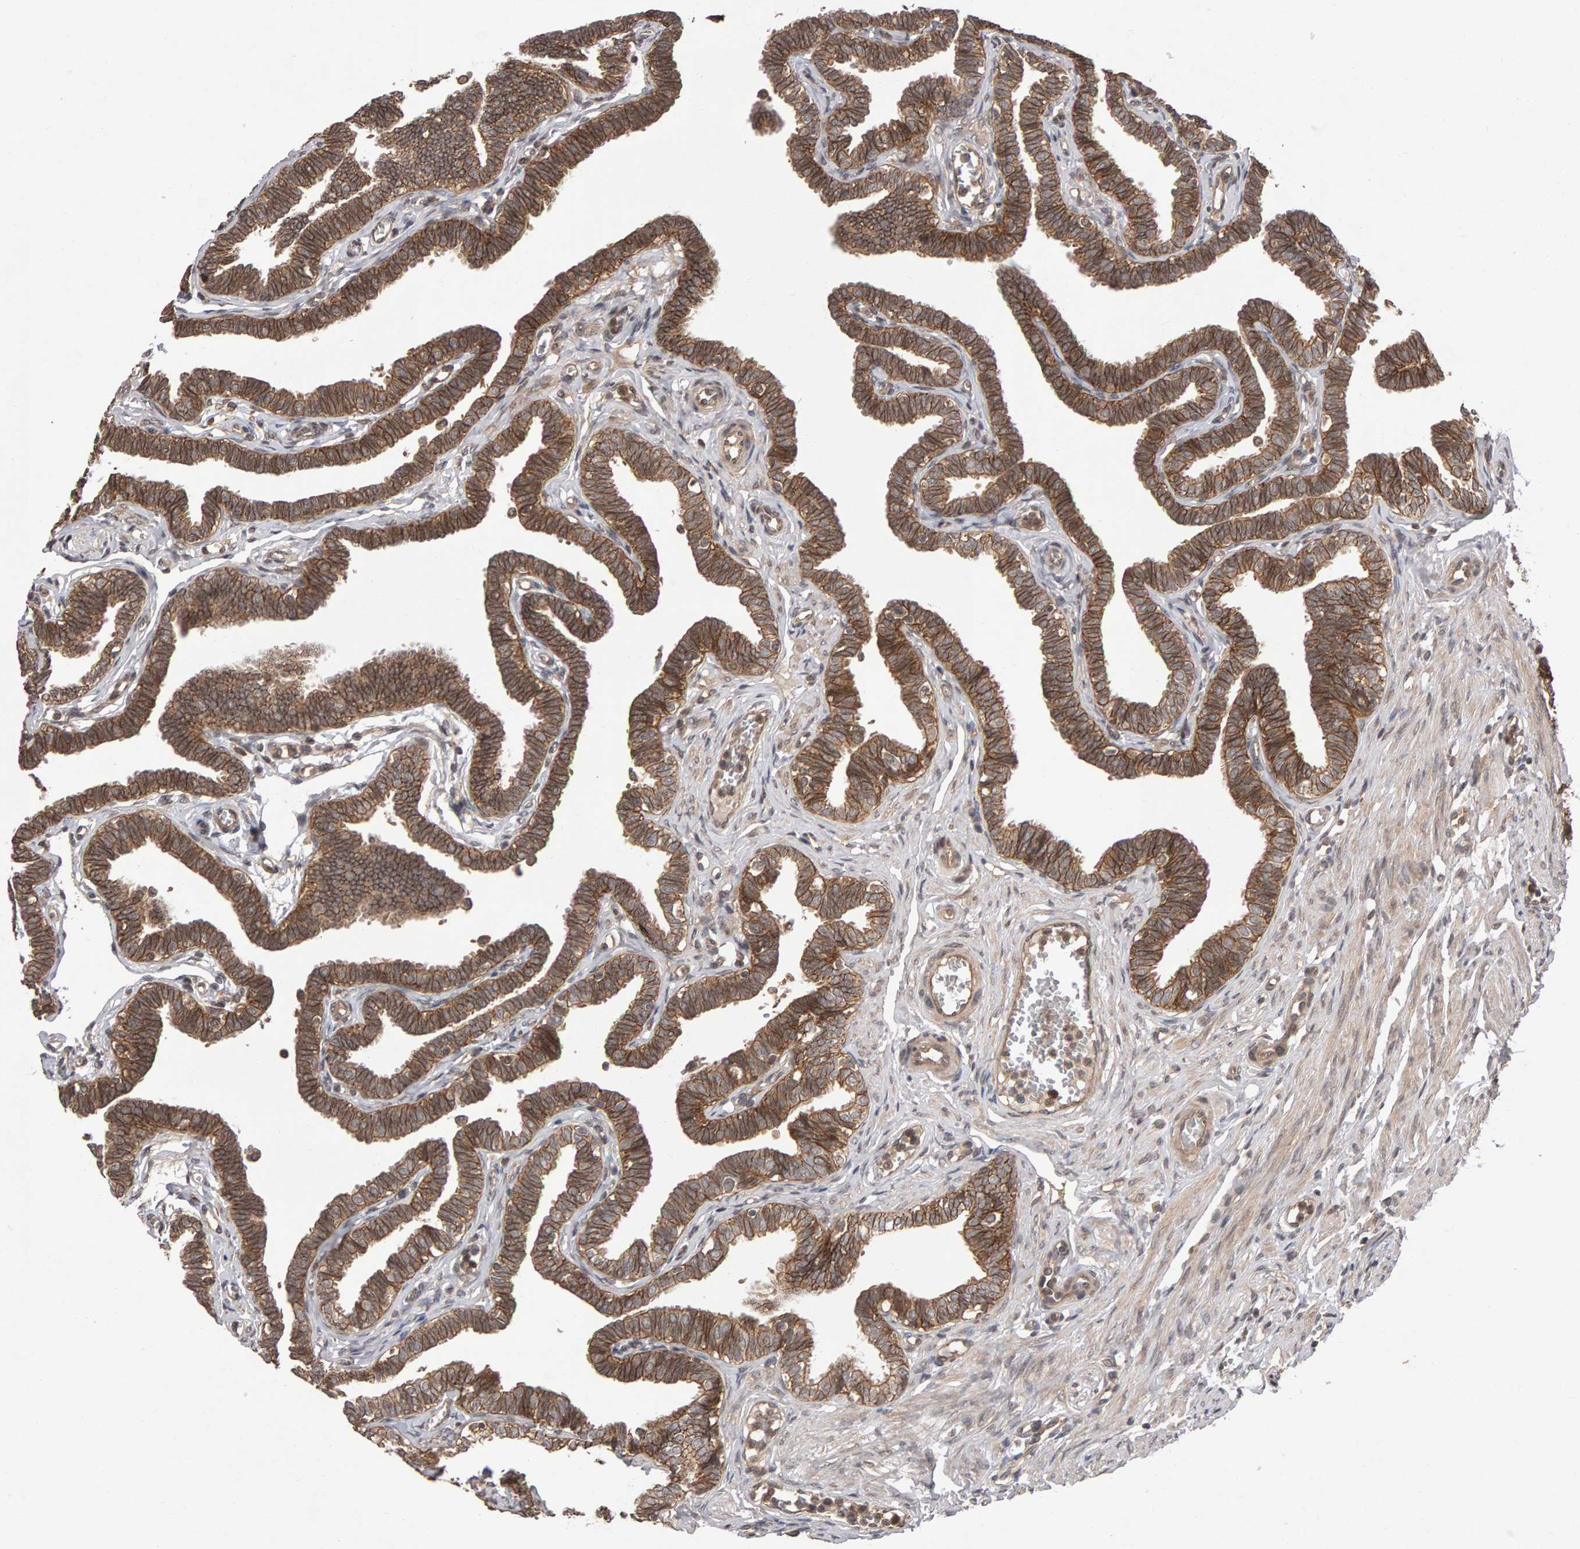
{"staining": {"intensity": "moderate", "quantity": ">75%", "location": "cytoplasmic/membranous"}, "tissue": "fallopian tube", "cell_type": "Glandular cells", "image_type": "normal", "snomed": [{"axis": "morphology", "description": "Normal tissue, NOS"}, {"axis": "topography", "description": "Fallopian tube"}, {"axis": "topography", "description": "Ovary"}], "caption": "Immunohistochemistry (IHC) photomicrograph of normal fallopian tube: fallopian tube stained using immunohistochemistry shows medium levels of moderate protein expression localized specifically in the cytoplasmic/membranous of glandular cells, appearing as a cytoplasmic/membranous brown color.", "gene": "SCRIB", "patient": {"sex": "female", "age": 23}}